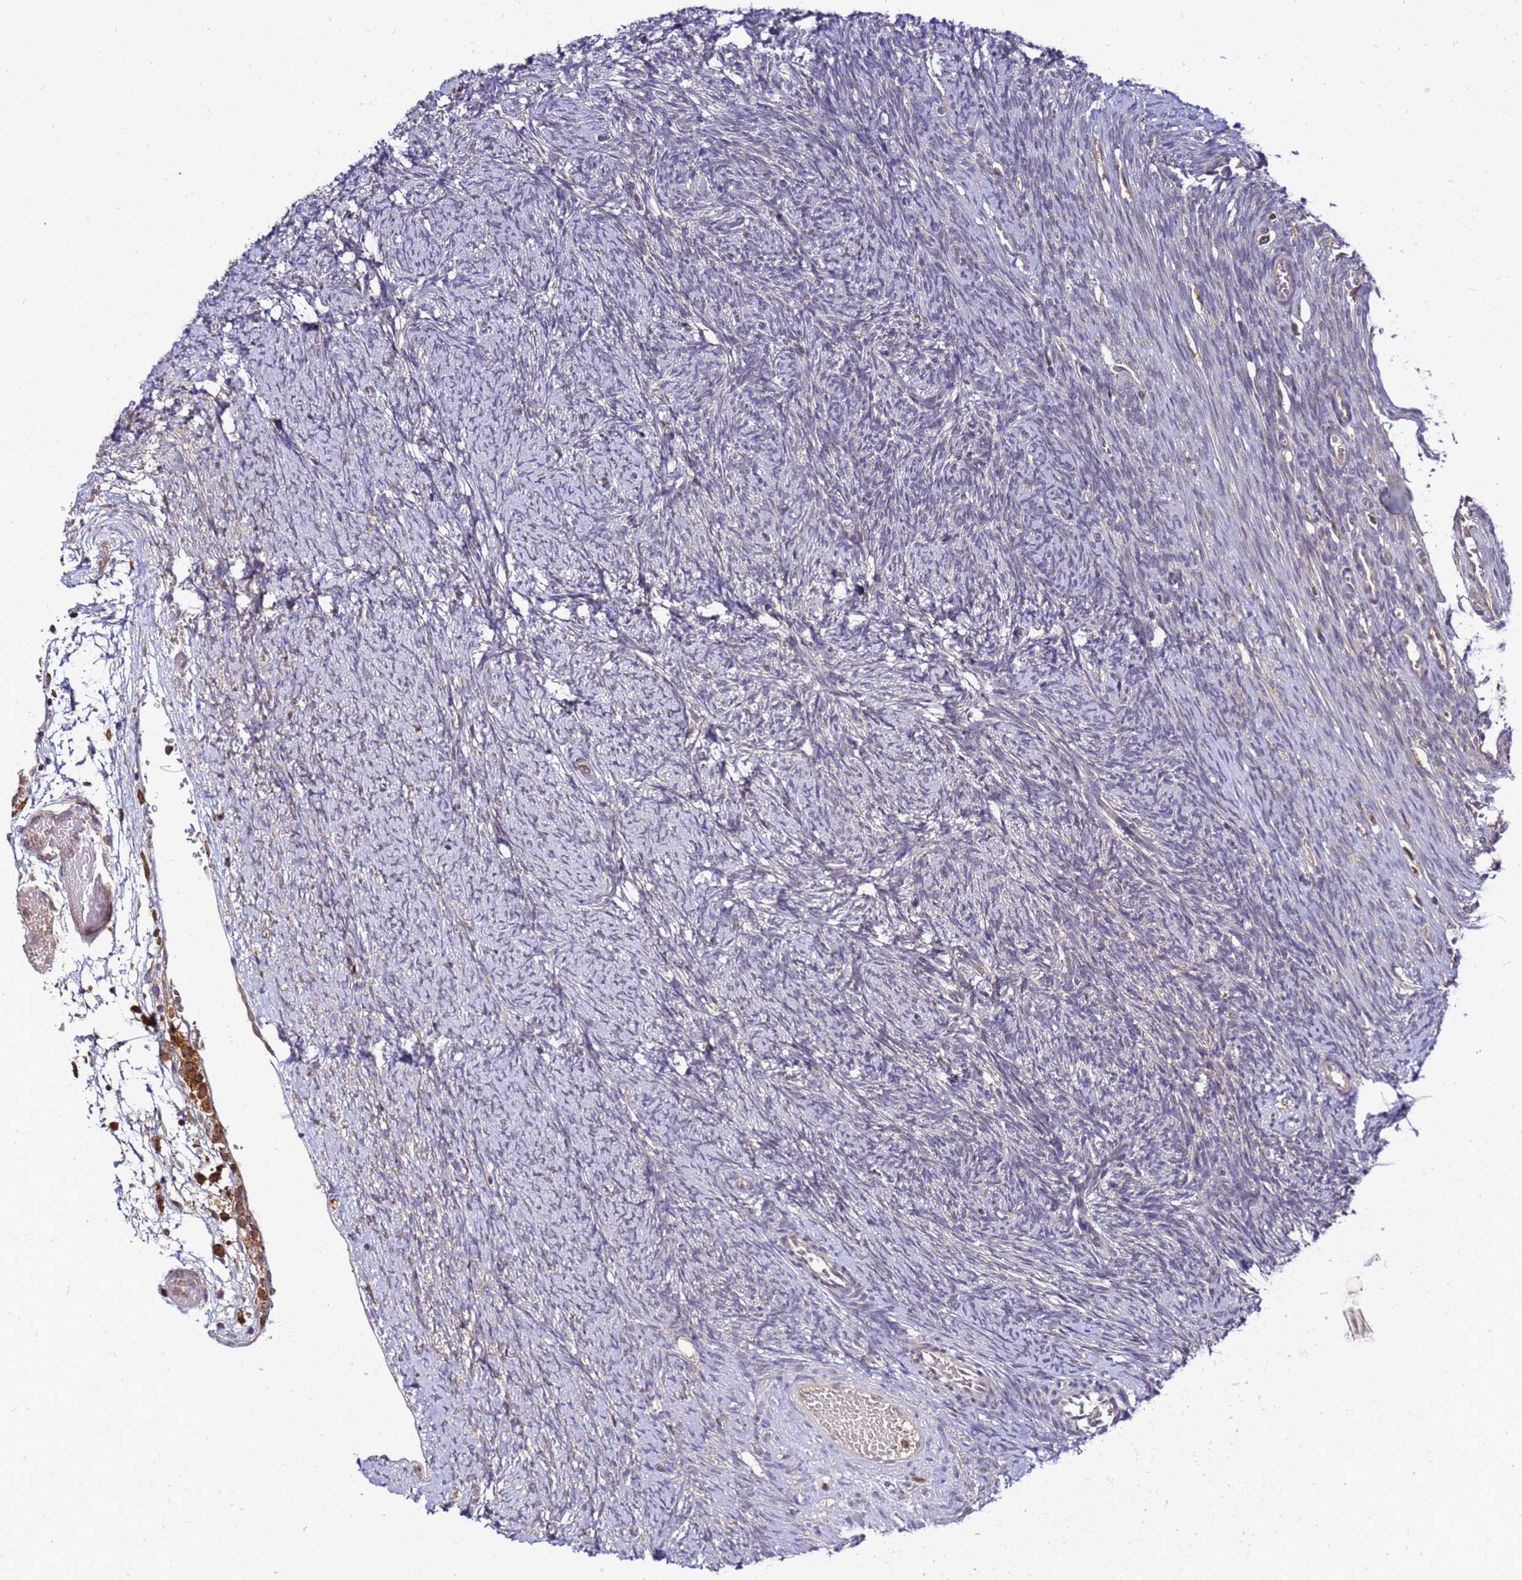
{"staining": {"intensity": "moderate", "quantity": ">75%", "location": "cytoplasmic/membranous"}, "tissue": "ovary", "cell_type": "Follicle cells", "image_type": "normal", "snomed": [{"axis": "morphology", "description": "Normal tissue, NOS"}, {"axis": "topography", "description": "Ovary"}], "caption": "A medium amount of moderate cytoplasmic/membranous staining is appreciated in approximately >75% of follicle cells in normal ovary.", "gene": "ADPGK", "patient": {"sex": "female", "age": 44}}